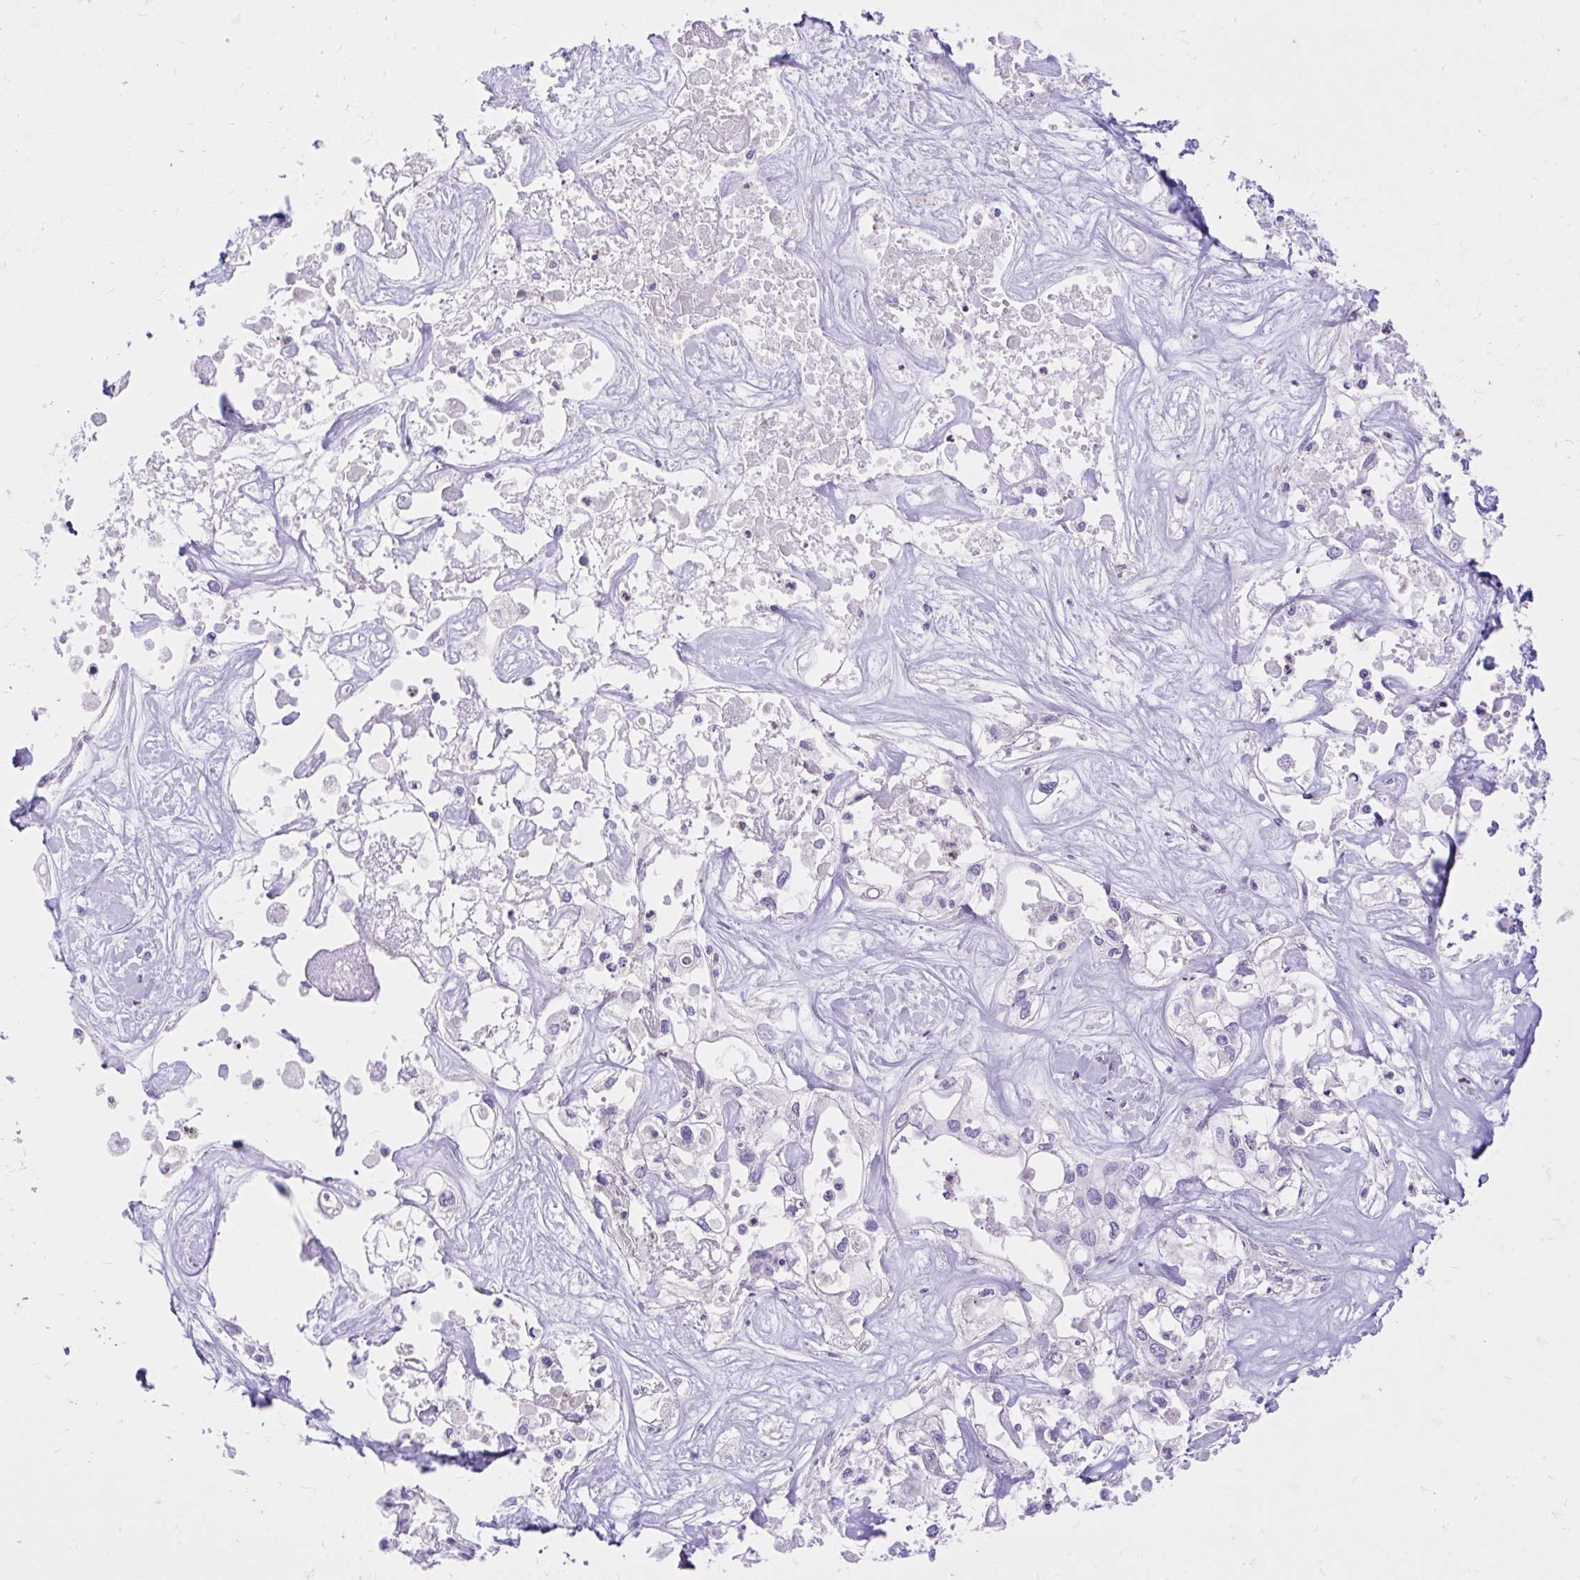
{"staining": {"intensity": "negative", "quantity": "none", "location": "none"}, "tissue": "liver cancer", "cell_type": "Tumor cells", "image_type": "cancer", "snomed": [{"axis": "morphology", "description": "Cholangiocarcinoma"}, {"axis": "topography", "description": "Liver"}], "caption": "This is a image of immunohistochemistry (IHC) staining of liver cholangiocarcinoma, which shows no expression in tumor cells.", "gene": "ADAMTSL1", "patient": {"sex": "female", "age": 64}}